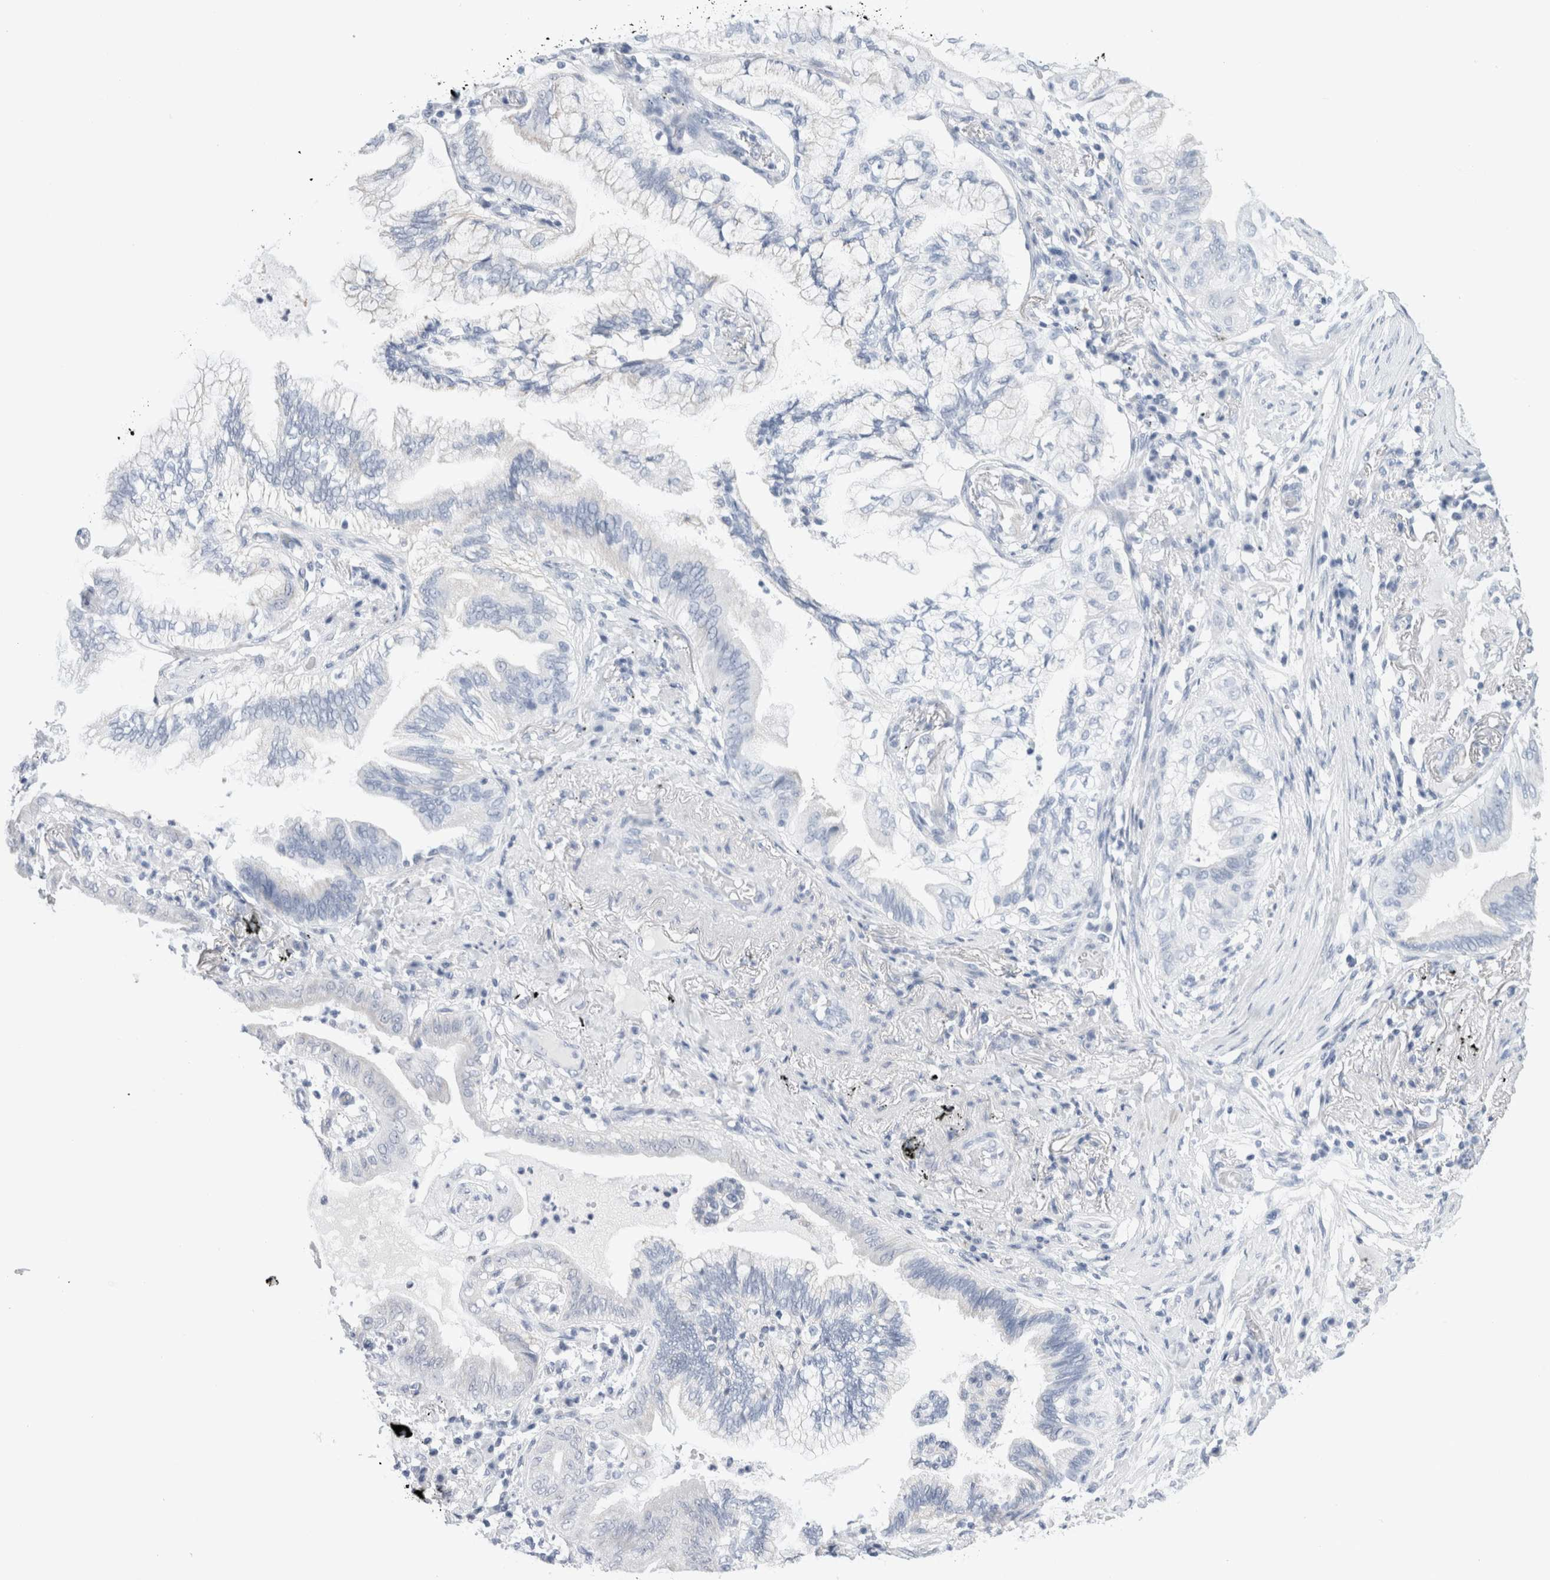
{"staining": {"intensity": "weak", "quantity": "25%-75%", "location": "cytoplasmic/membranous"}, "tissue": "lung cancer", "cell_type": "Tumor cells", "image_type": "cancer", "snomed": [{"axis": "morphology", "description": "Adenocarcinoma, NOS"}, {"axis": "topography", "description": "Lung"}], "caption": "High-magnification brightfield microscopy of lung cancer (adenocarcinoma) stained with DAB (brown) and counterstained with hematoxylin (blue). tumor cells exhibit weak cytoplasmic/membranous expression is appreciated in about25%-75% of cells.", "gene": "ECHDC2", "patient": {"sex": "female", "age": 70}}